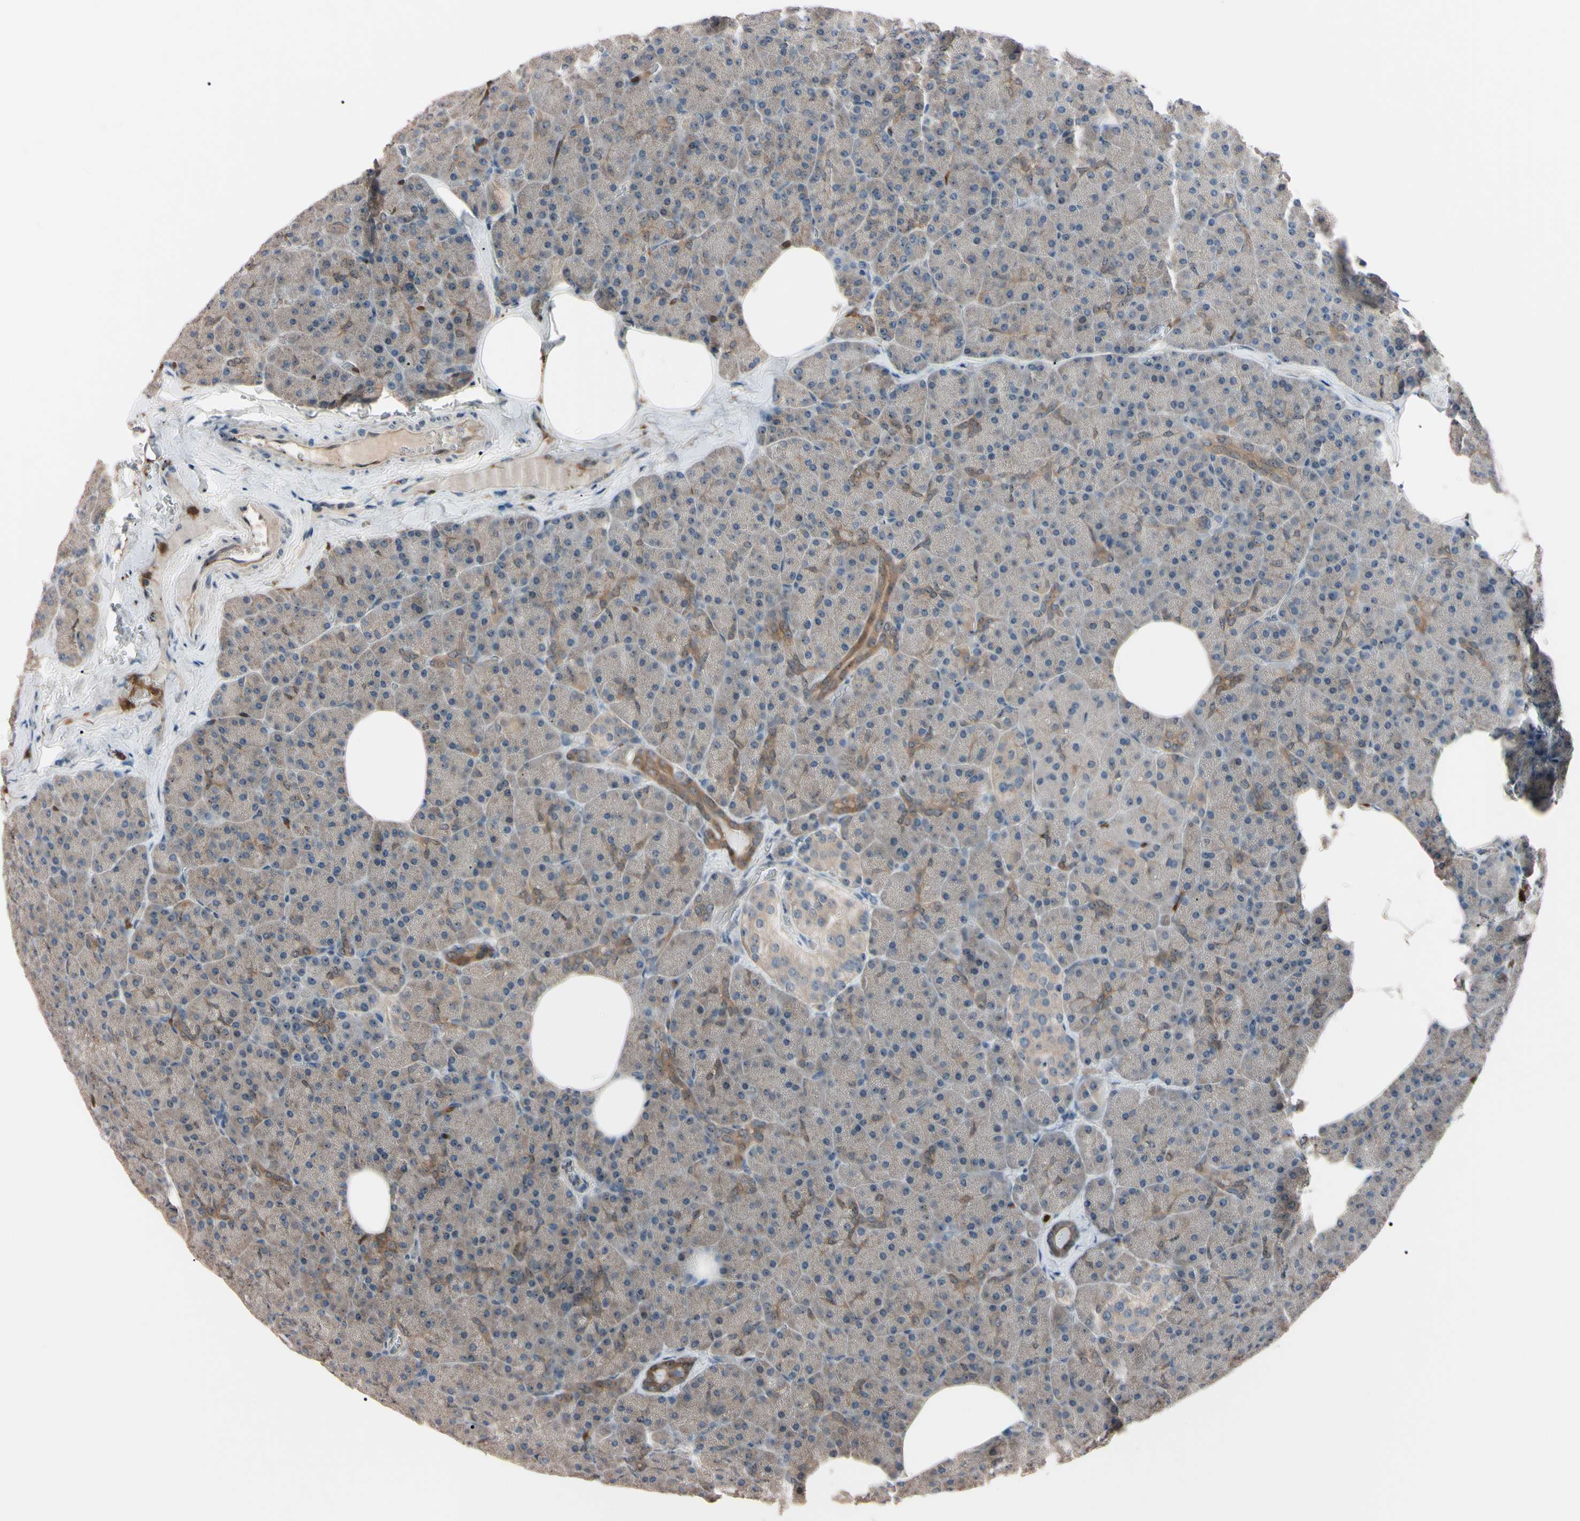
{"staining": {"intensity": "weak", "quantity": ">75%", "location": "cytoplasmic/membranous"}, "tissue": "pancreas", "cell_type": "Exocrine glandular cells", "image_type": "normal", "snomed": [{"axis": "morphology", "description": "Normal tissue, NOS"}, {"axis": "topography", "description": "Pancreas"}], "caption": "Pancreas stained with a protein marker exhibits weak staining in exocrine glandular cells.", "gene": "TRAF5", "patient": {"sex": "female", "age": 35}}